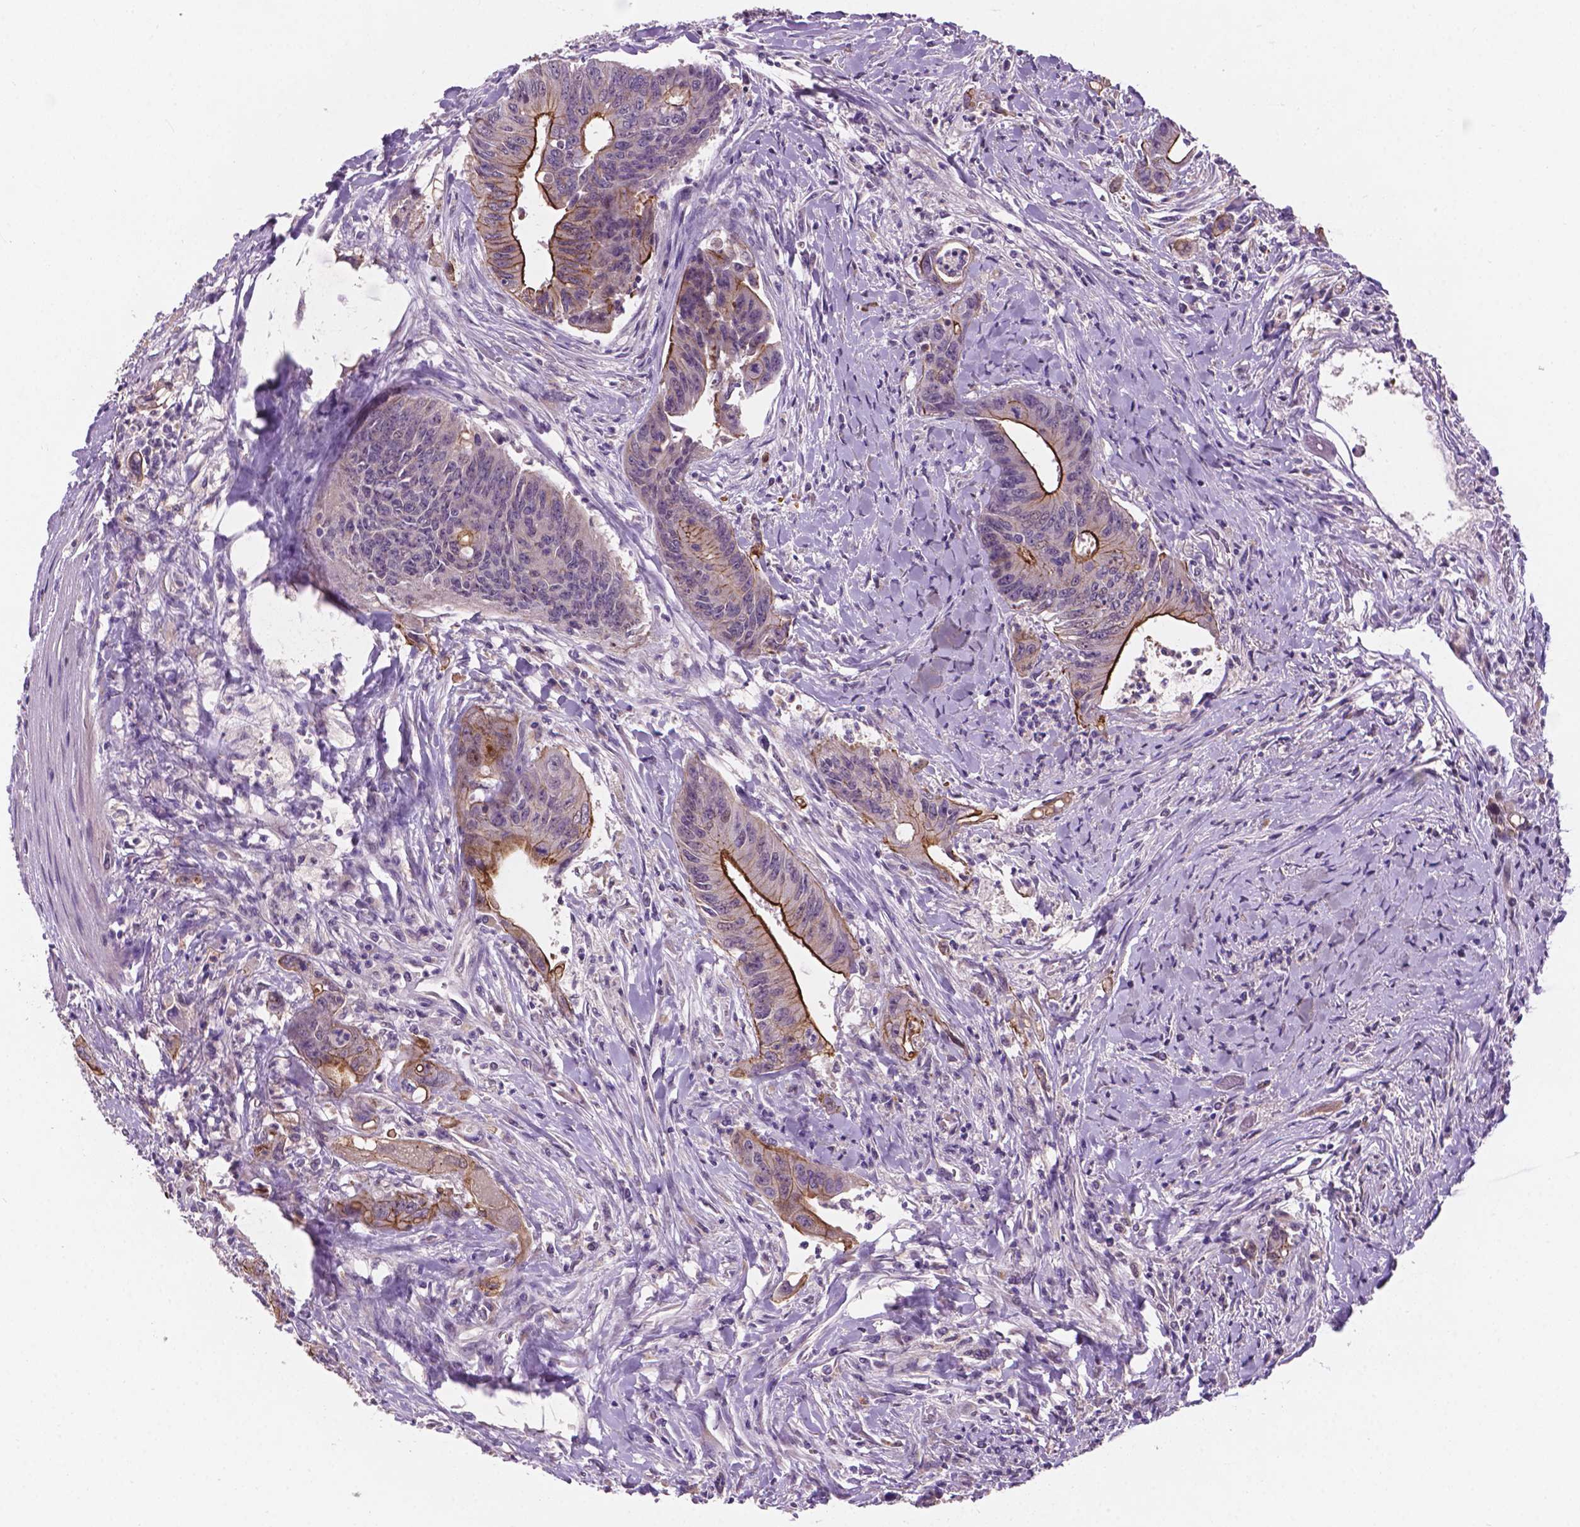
{"staining": {"intensity": "strong", "quantity": "<25%", "location": "cytoplasmic/membranous"}, "tissue": "colorectal cancer", "cell_type": "Tumor cells", "image_type": "cancer", "snomed": [{"axis": "morphology", "description": "Adenocarcinoma, NOS"}, {"axis": "topography", "description": "Rectum"}], "caption": "The micrograph reveals immunohistochemical staining of colorectal cancer (adenocarcinoma). There is strong cytoplasmic/membranous positivity is present in about <25% of tumor cells.", "gene": "GXYLT2", "patient": {"sex": "male", "age": 59}}